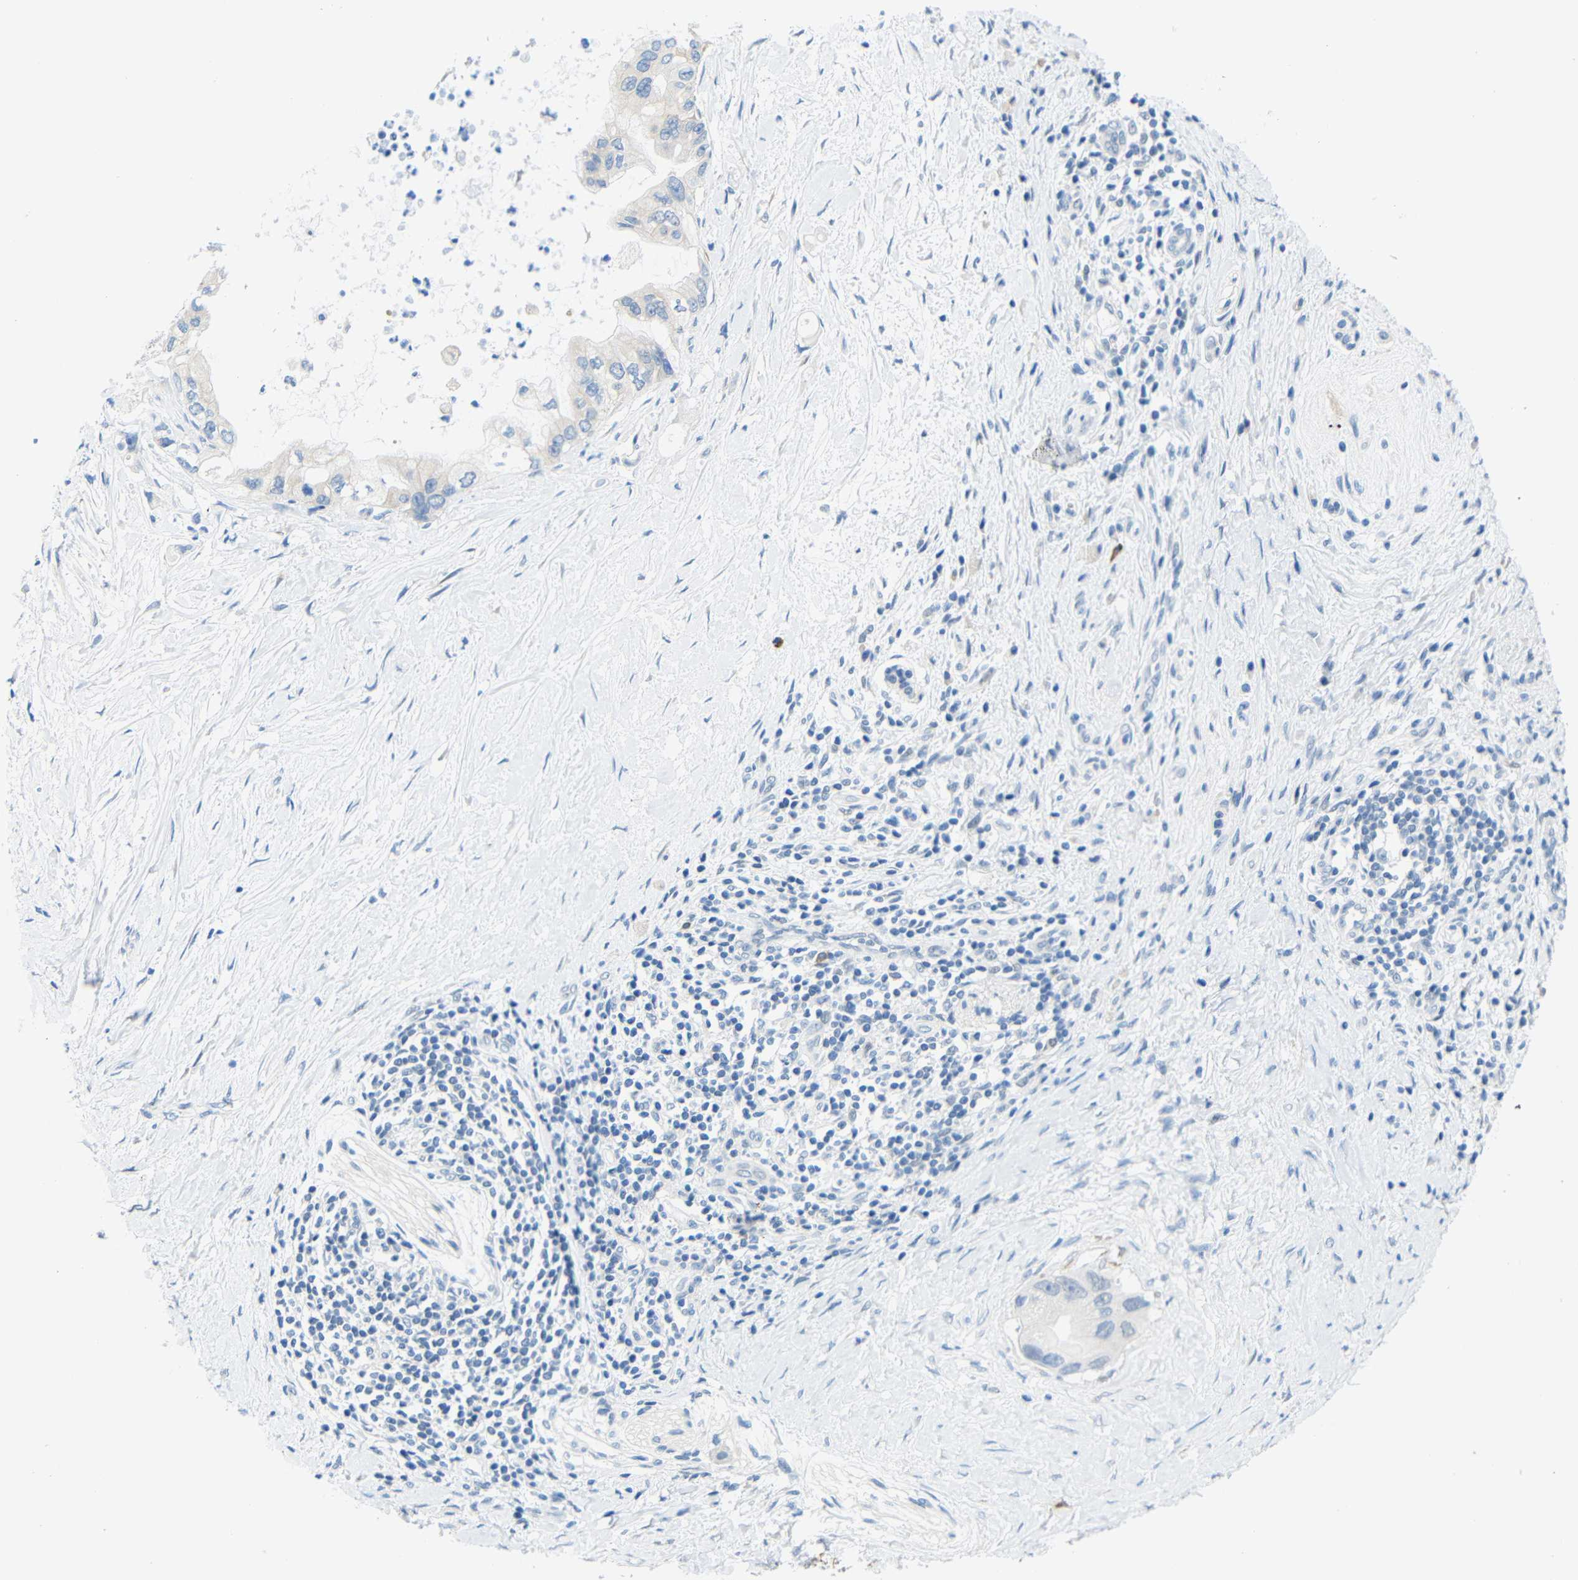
{"staining": {"intensity": "negative", "quantity": "none", "location": "none"}, "tissue": "pancreatic cancer", "cell_type": "Tumor cells", "image_type": "cancer", "snomed": [{"axis": "morphology", "description": "Adenocarcinoma, NOS"}, {"axis": "topography", "description": "Pancreas"}], "caption": "Human pancreatic cancer stained for a protein using immunohistochemistry displays no staining in tumor cells.", "gene": "NEGR1", "patient": {"sex": "male", "age": 55}}